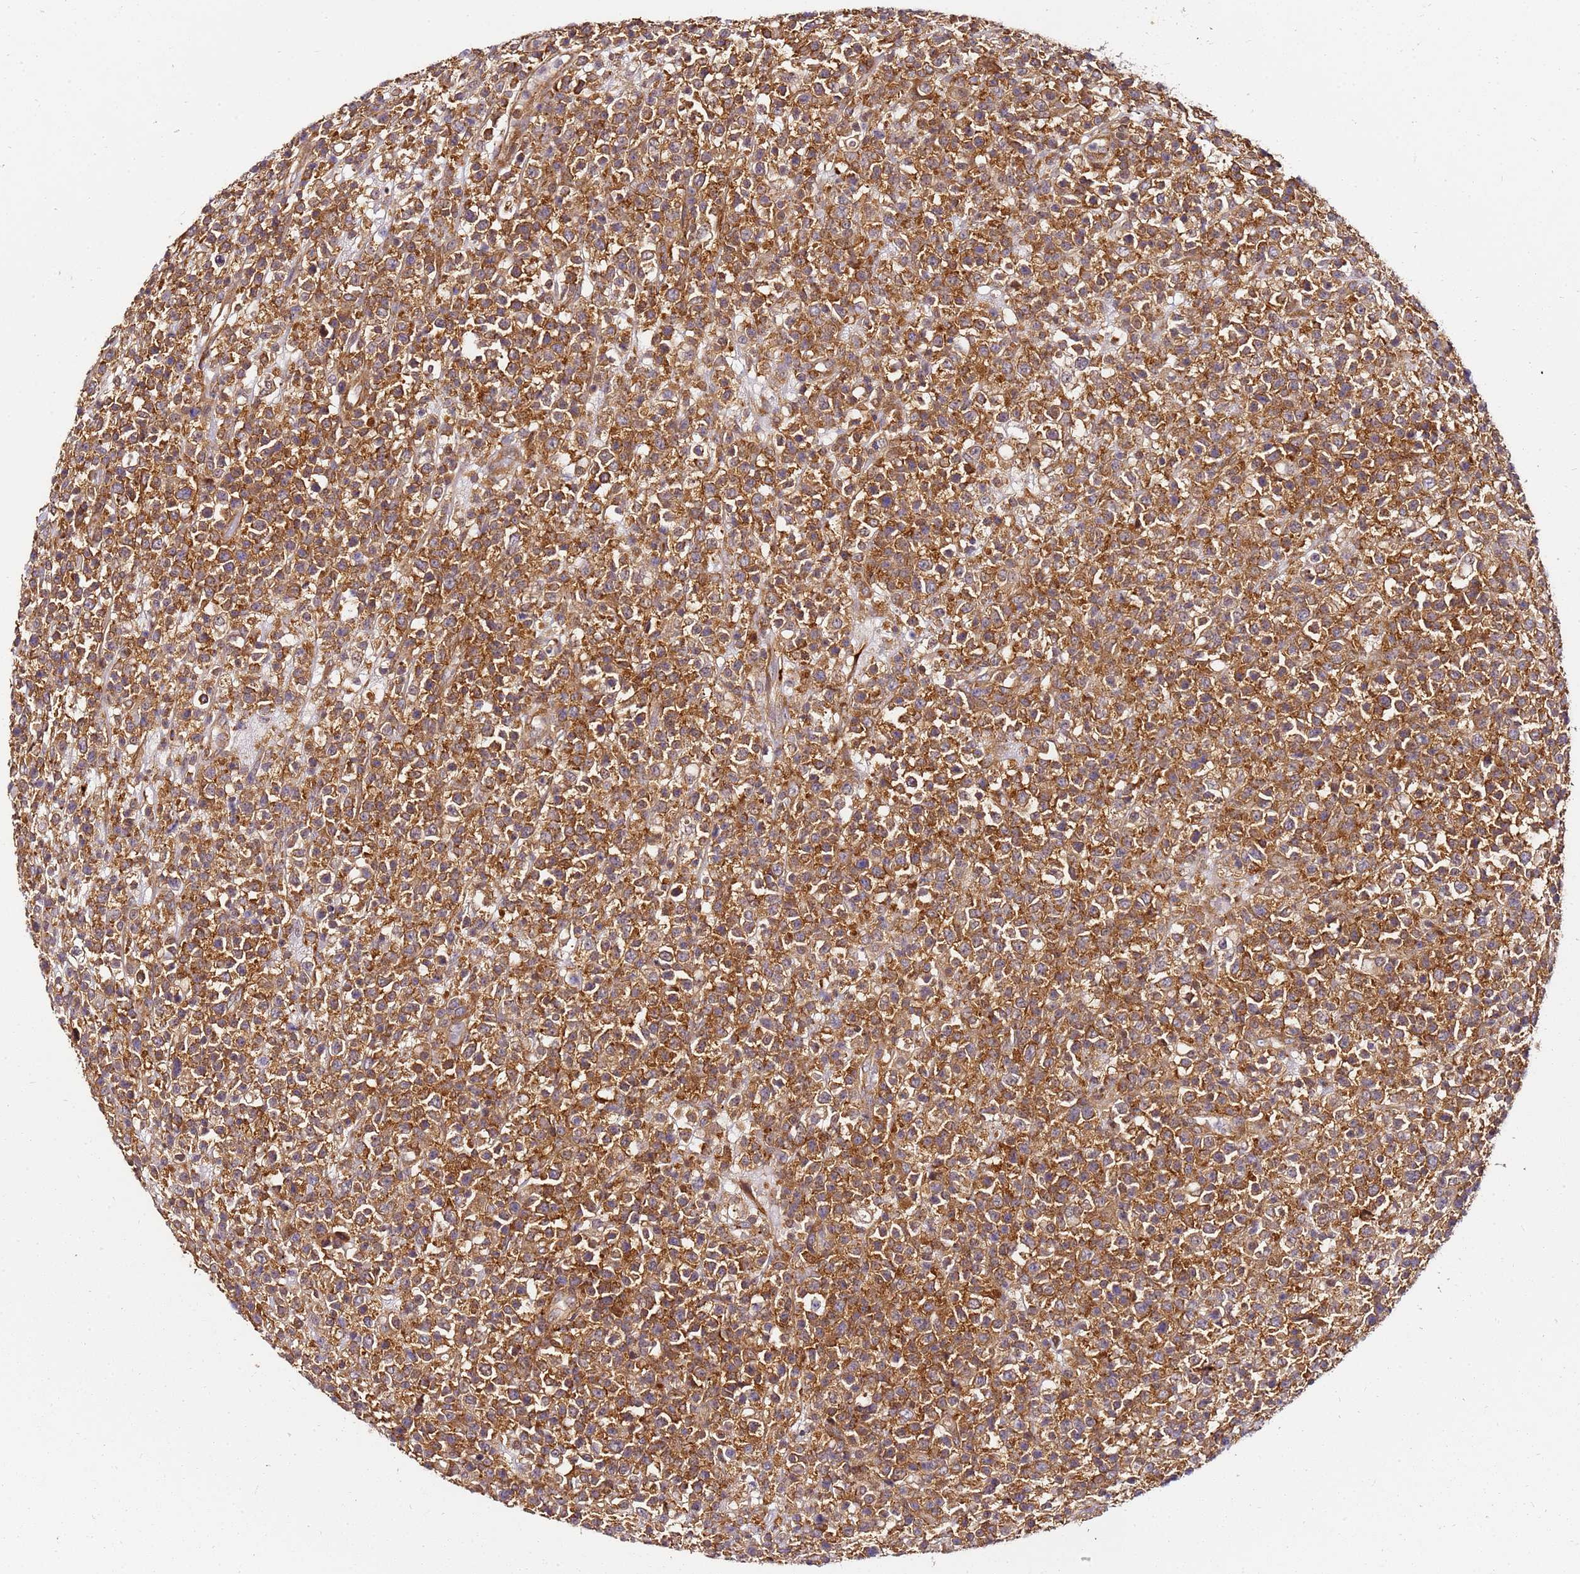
{"staining": {"intensity": "moderate", "quantity": ">75%", "location": "cytoplasmic/membranous"}, "tissue": "lymphoma", "cell_type": "Tumor cells", "image_type": "cancer", "snomed": [{"axis": "morphology", "description": "Malignant lymphoma, non-Hodgkin's type, High grade"}, {"axis": "topography", "description": "Colon"}], "caption": "Lymphoma stained for a protein demonstrates moderate cytoplasmic/membranous positivity in tumor cells.", "gene": "PIH1D1", "patient": {"sex": "female", "age": 53}}